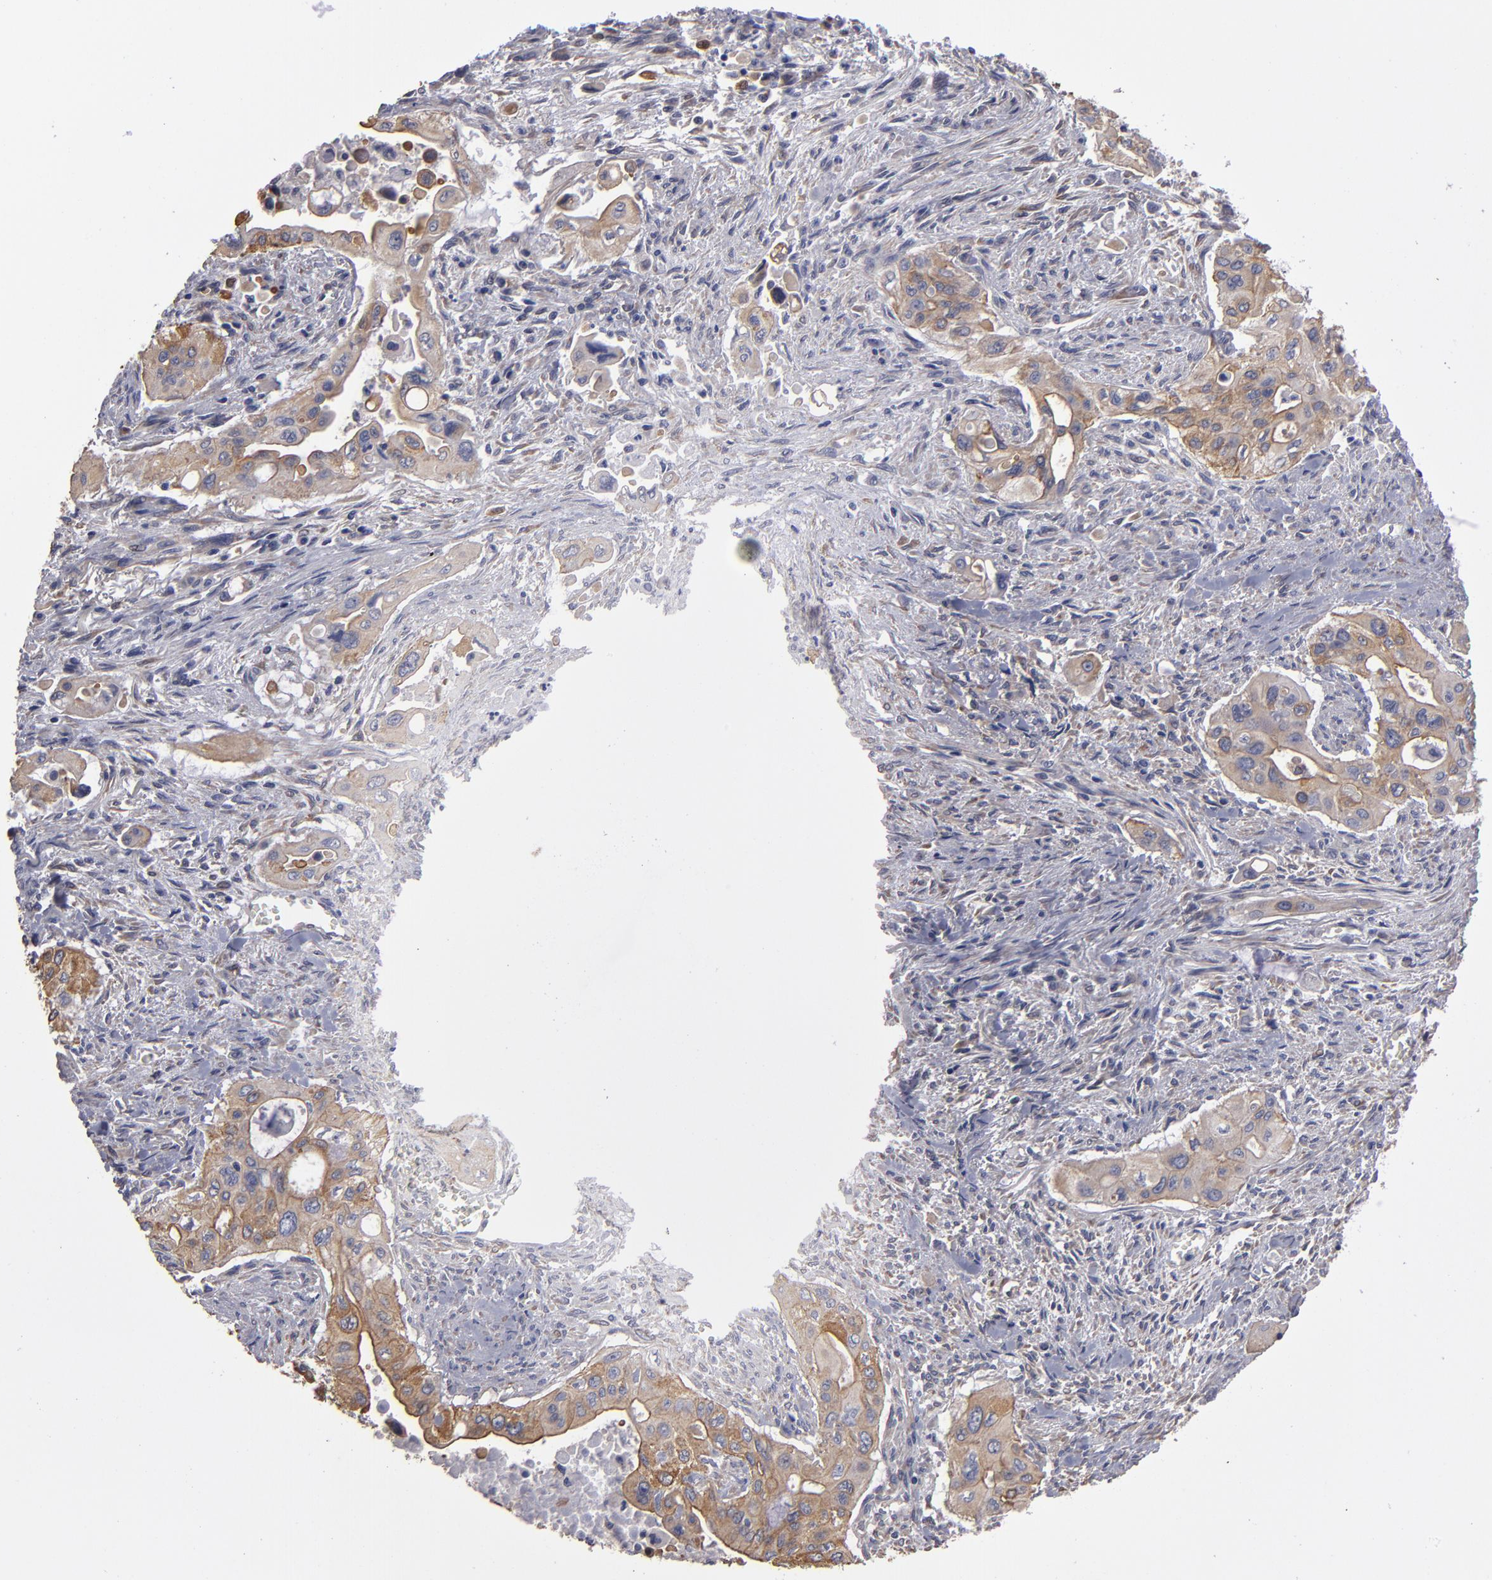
{"staining": {"intensity": "weak", "quantity": ">75%", "location": "cytoplasmic/membranous"}, "tissue": "pancreatic cancer", "cell_type": "Tumor cells", "image_type": "cancer", "snomed": [{"axis": "morphology", "description": "Adenocarcinoma, NOS"}, {"axis": "topography", "description": "Pancreas"}], "caption": "Brown immunohistochemical staining in human pancreatic cancer (adenocarcinoma) shows weak cytoplasmic/membranous positivity in approximately >75% of tumor cells.", "gene": "NDRG2", "patient": {"sex": "male", "age": 77}}